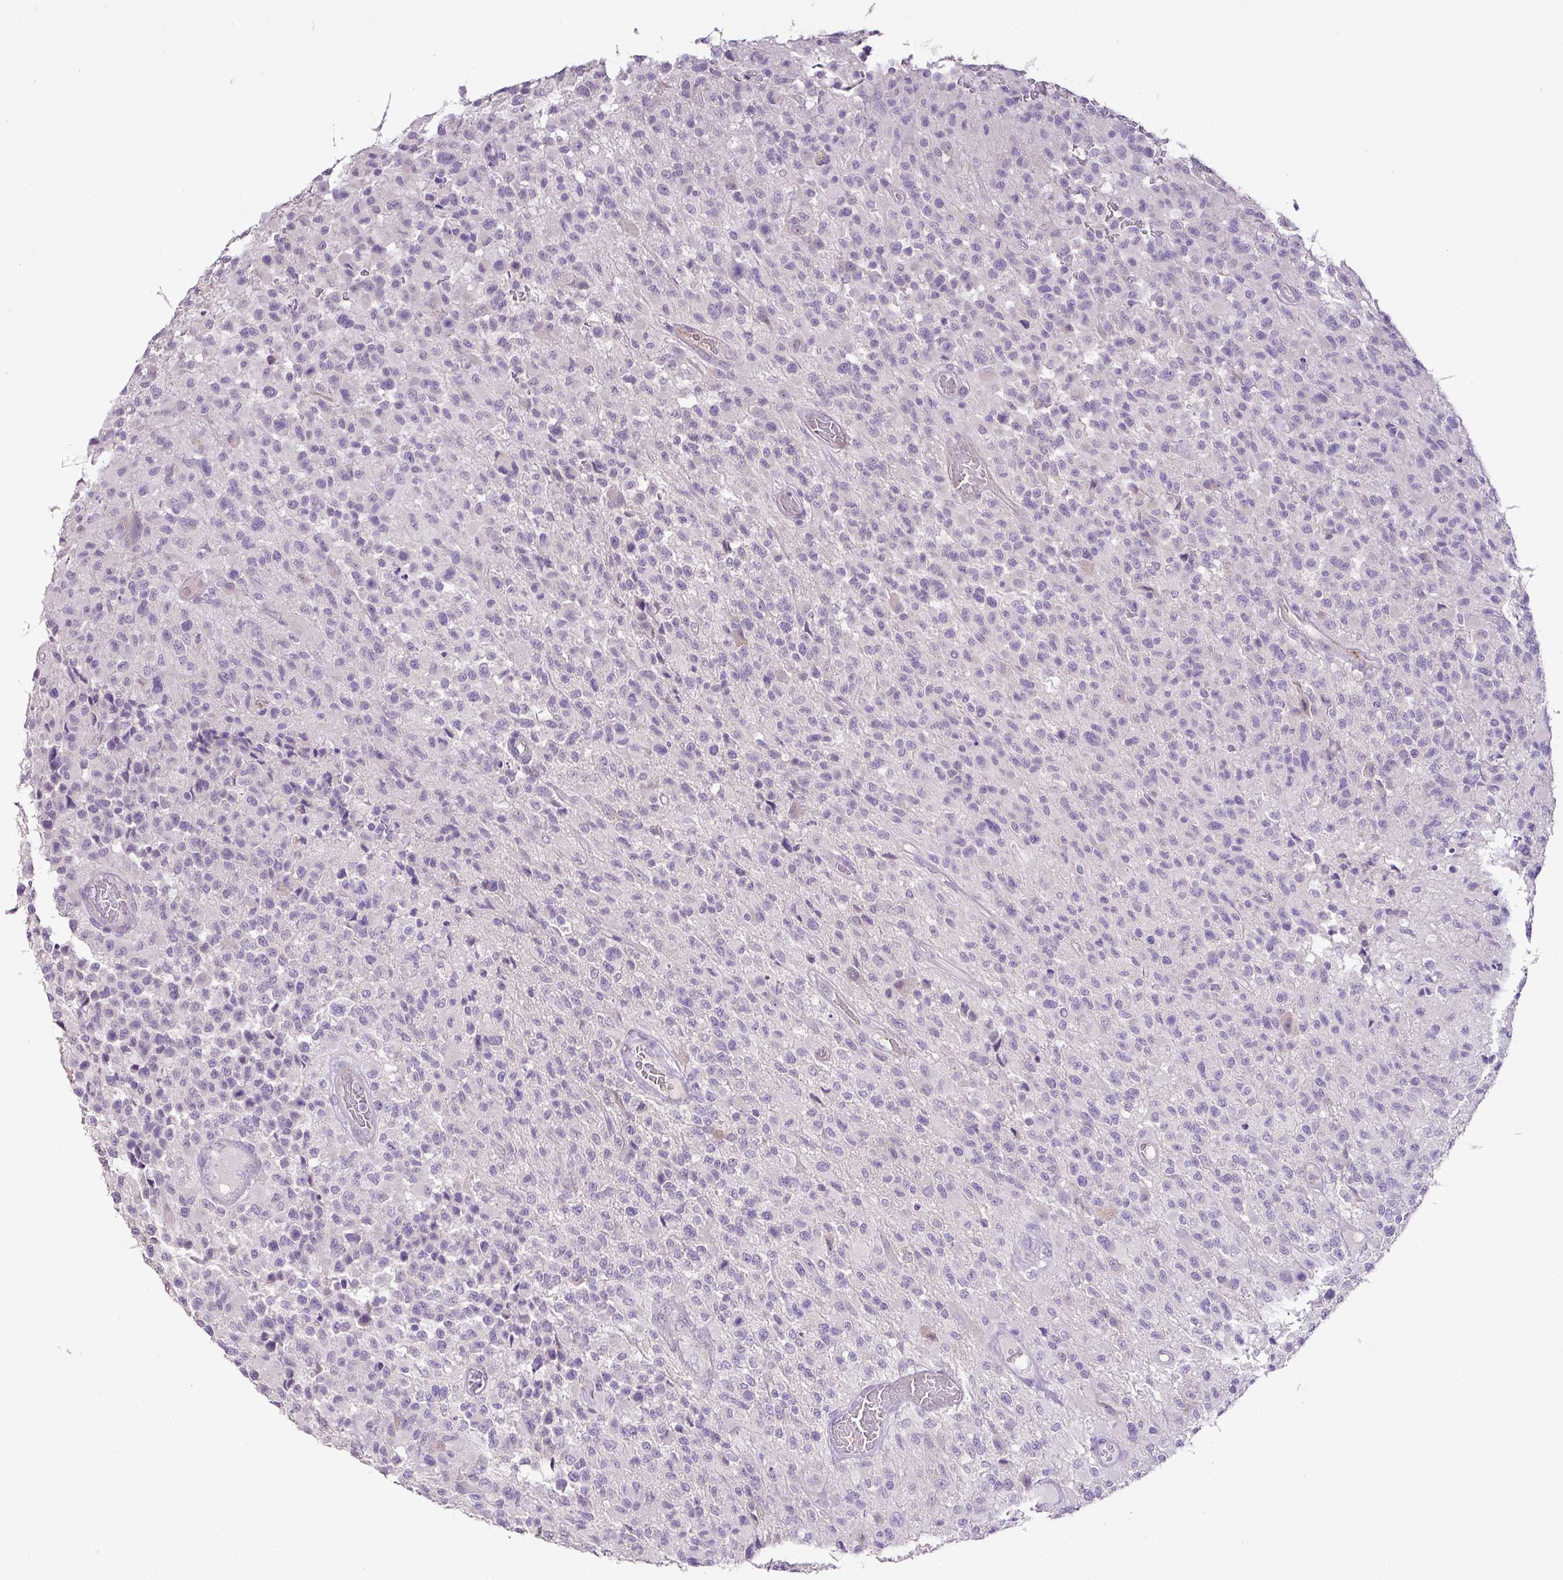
{"staining": {"intensity": "negative", "quantity": "none", "location": "none"}, "tissue": "glioma", "cell_type": "Tumor cells", "image_type": "cancer", "snomed": [{"axis": "morphology", "description": "Glioma, malignant, High grade"}, {"axis": "morphology", "description": "Glioblastoma, NOS"}, {"axis": "topography", "description": "Brain"}], "caption": "Immunohistochemical staining of human glioma displays no significant positivity in tumor cells.", "gene": "DIP2A", "patient": {"sex": "male", "age": 60}}